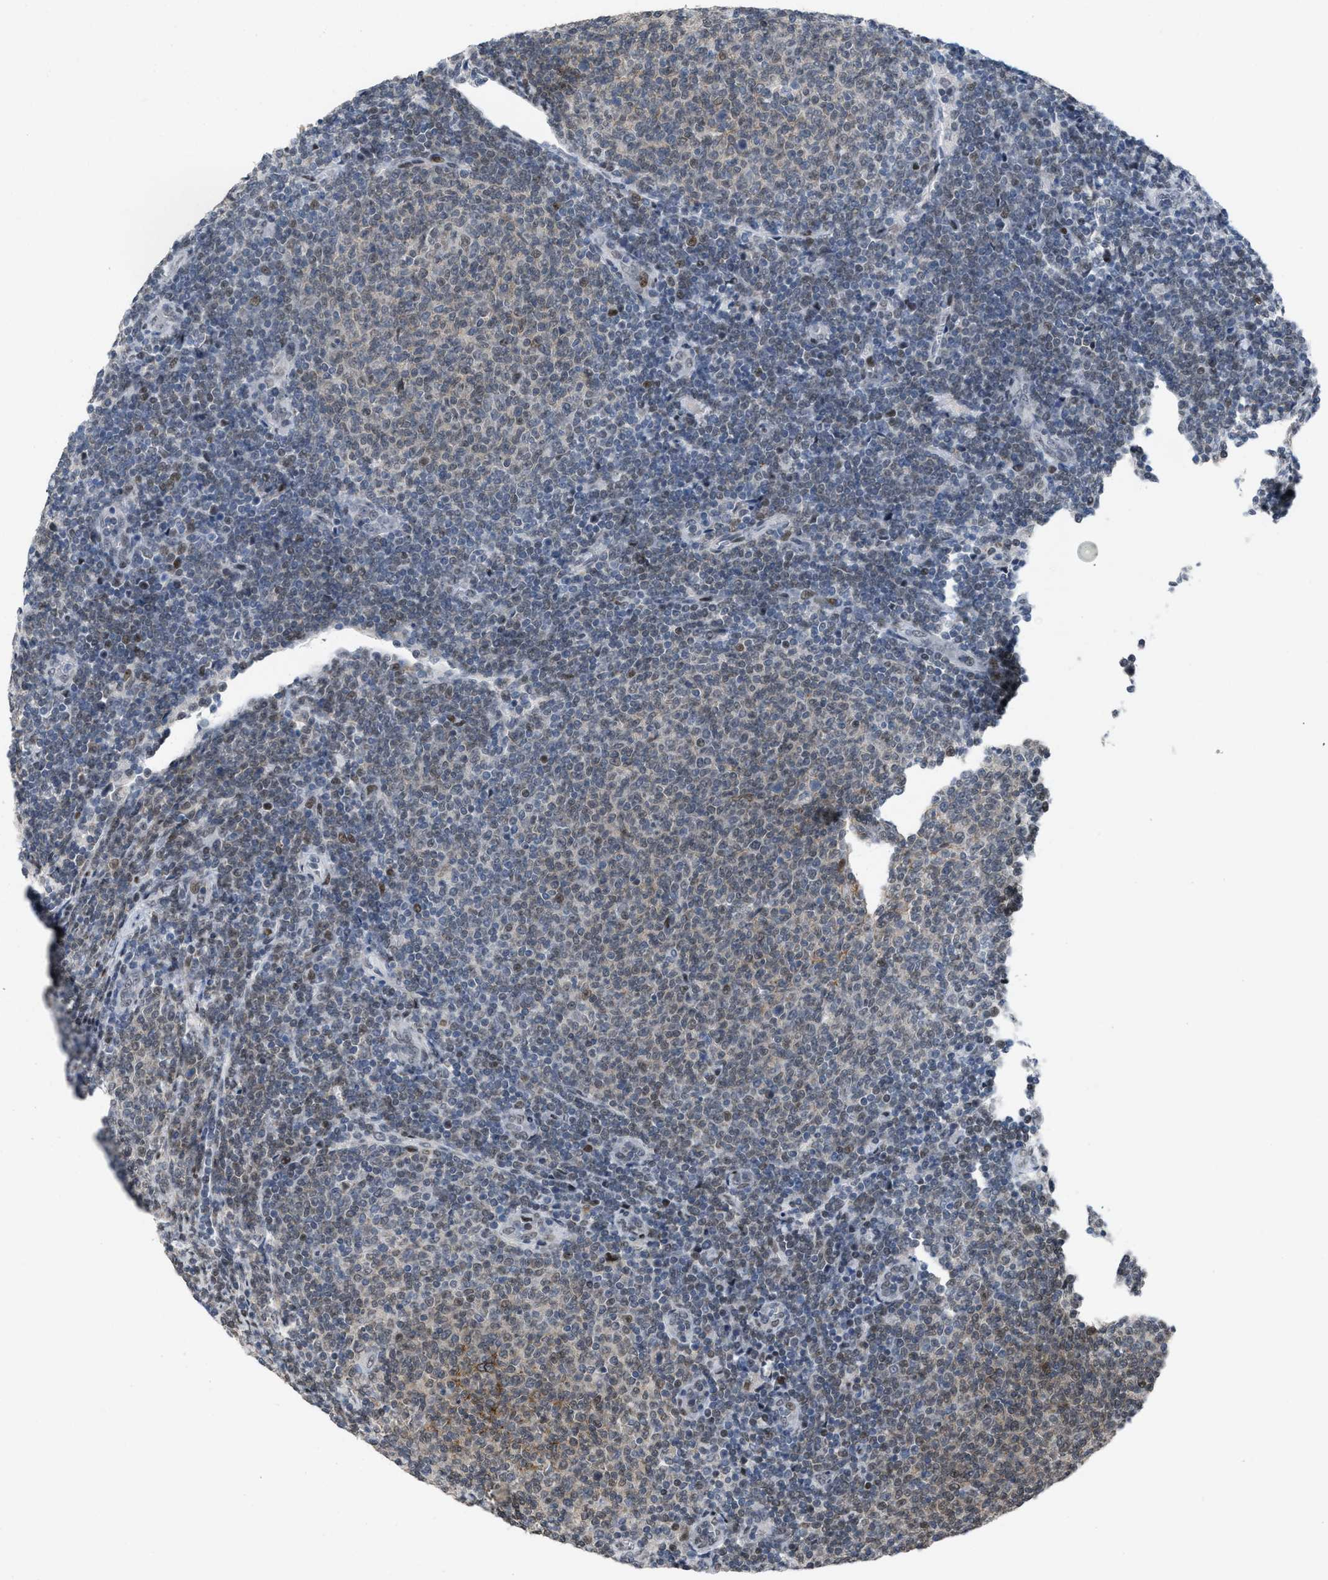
{"staining": {"intensity": "weak", "quantity": "25%-75%", "location": "cytoplasmic/membranous,nuclear"}, "tissue": "lymphoma", "cell_type": "Tumor cells", "image_type": "cancer", "snomed": [{"axis": "morphology", "description": "Malignant lymphoma, non-Hodgkin's type, Low grade"}, {"axis": "topography", "description": "Lymph node"}], "caption": "The photomicrograph exhibits a brown stain indicating the presence of a protein in the cytoplasmic/membranous and nuclear of tumor cells in low-grade malignant lymphoma, non-Hodgkin's type.", "gene": "SETDB1", "patient": {"sex": "male", "age": 66}}